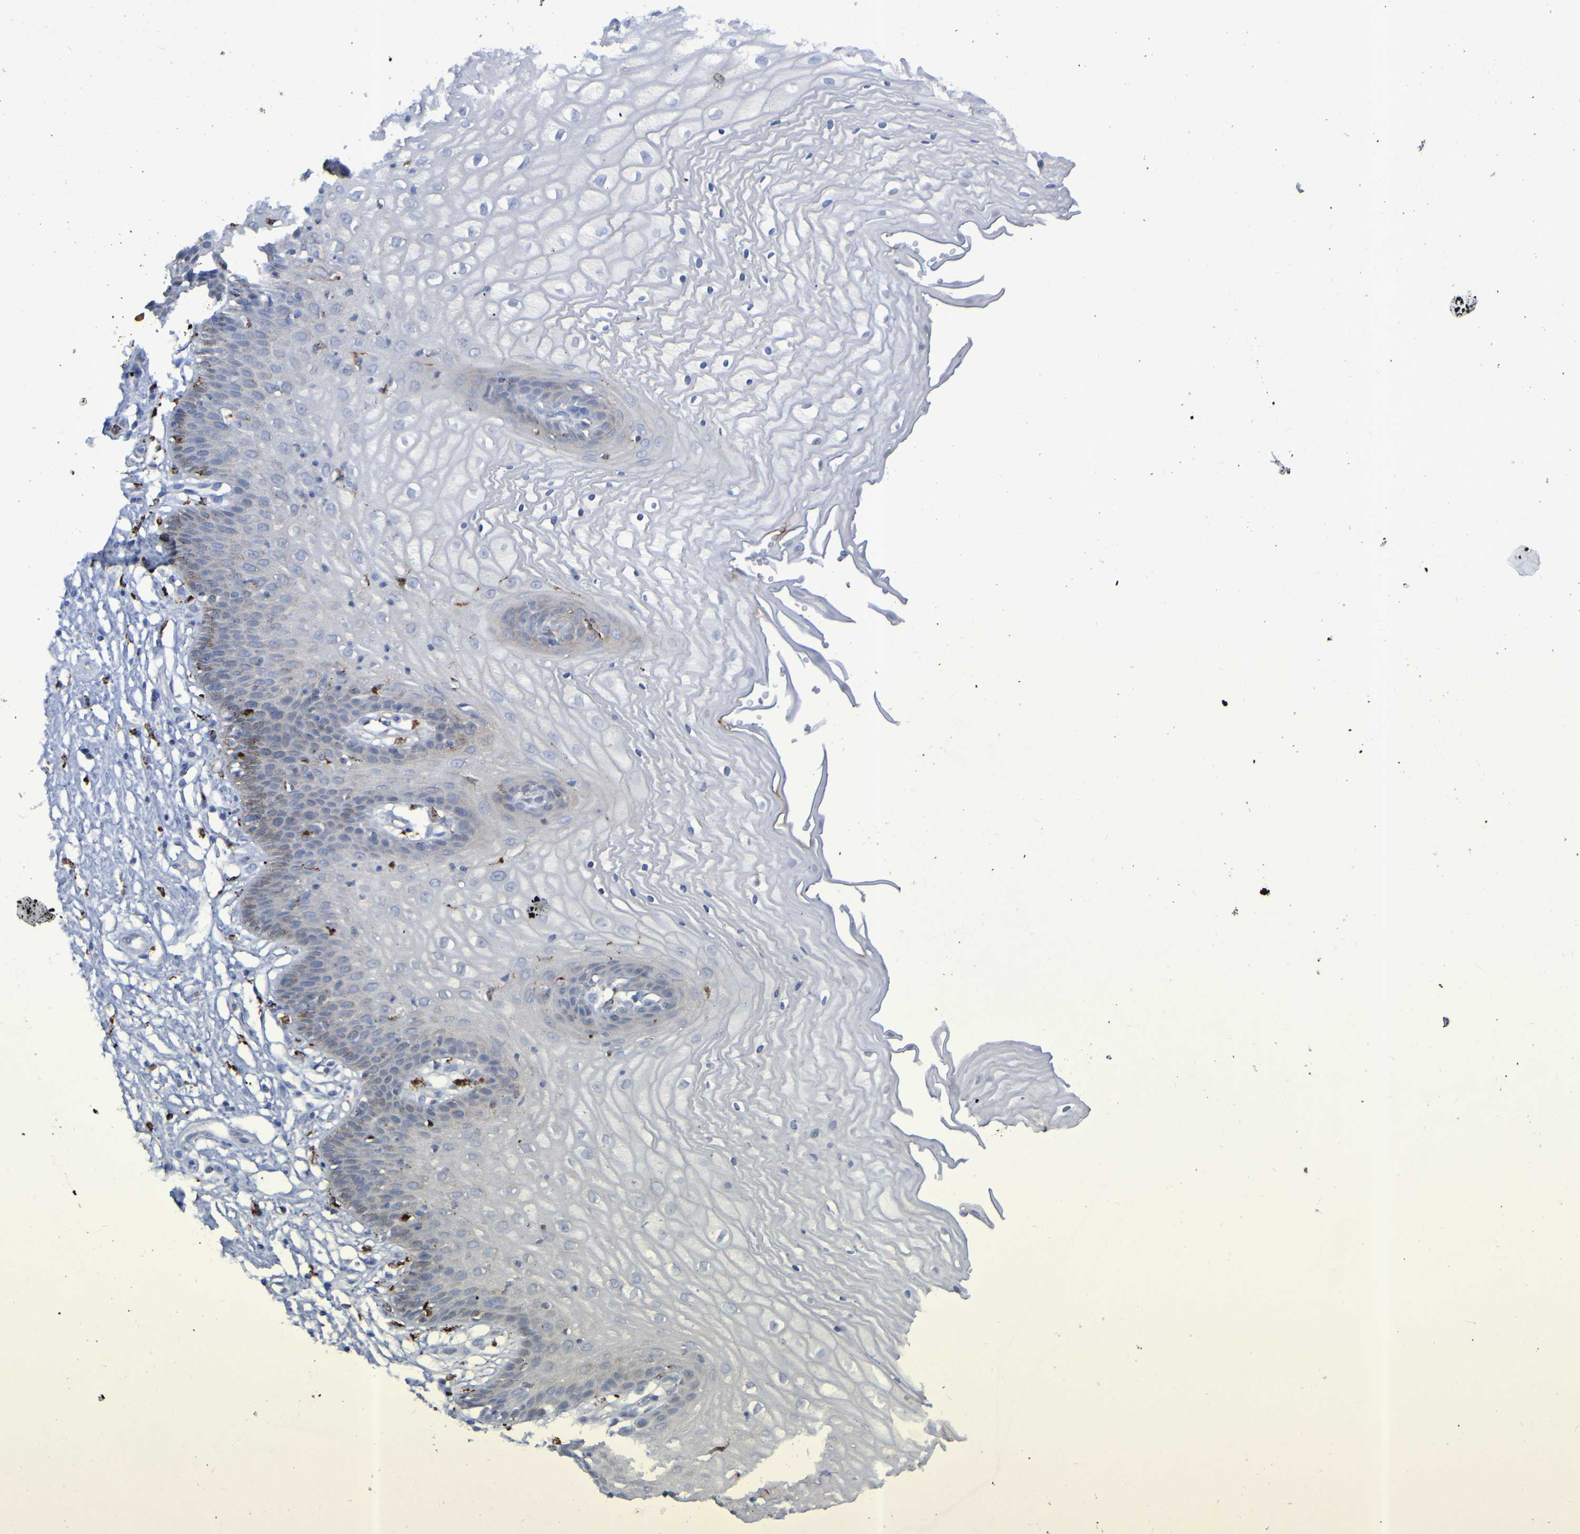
{"staining": {"intensity": "weak", "quantity": "<25%", "location": "cytoplasmic/membranous"}, "tissue": "vagina", "cell_type": "Squamous epithelial cells", "image_type": "normal", "snomed": [{"axis": "morphology", "description": "Normal tissue, NOS"}, {"axis": "topography", "description": "Vagina"}], "caption": "Normal vagina was stained to show a protein in brown. There is no significant staining in squamous epithelial cells. The staining was performed using DAB (3,3'-diaminobenzidine) to visualize the protein expression in brown, while the nuclei were stained in blue with hematoxylin (Magnification: 20x).", "gene": "TPH1", "patient": {"sex": "female", "age": 34}}